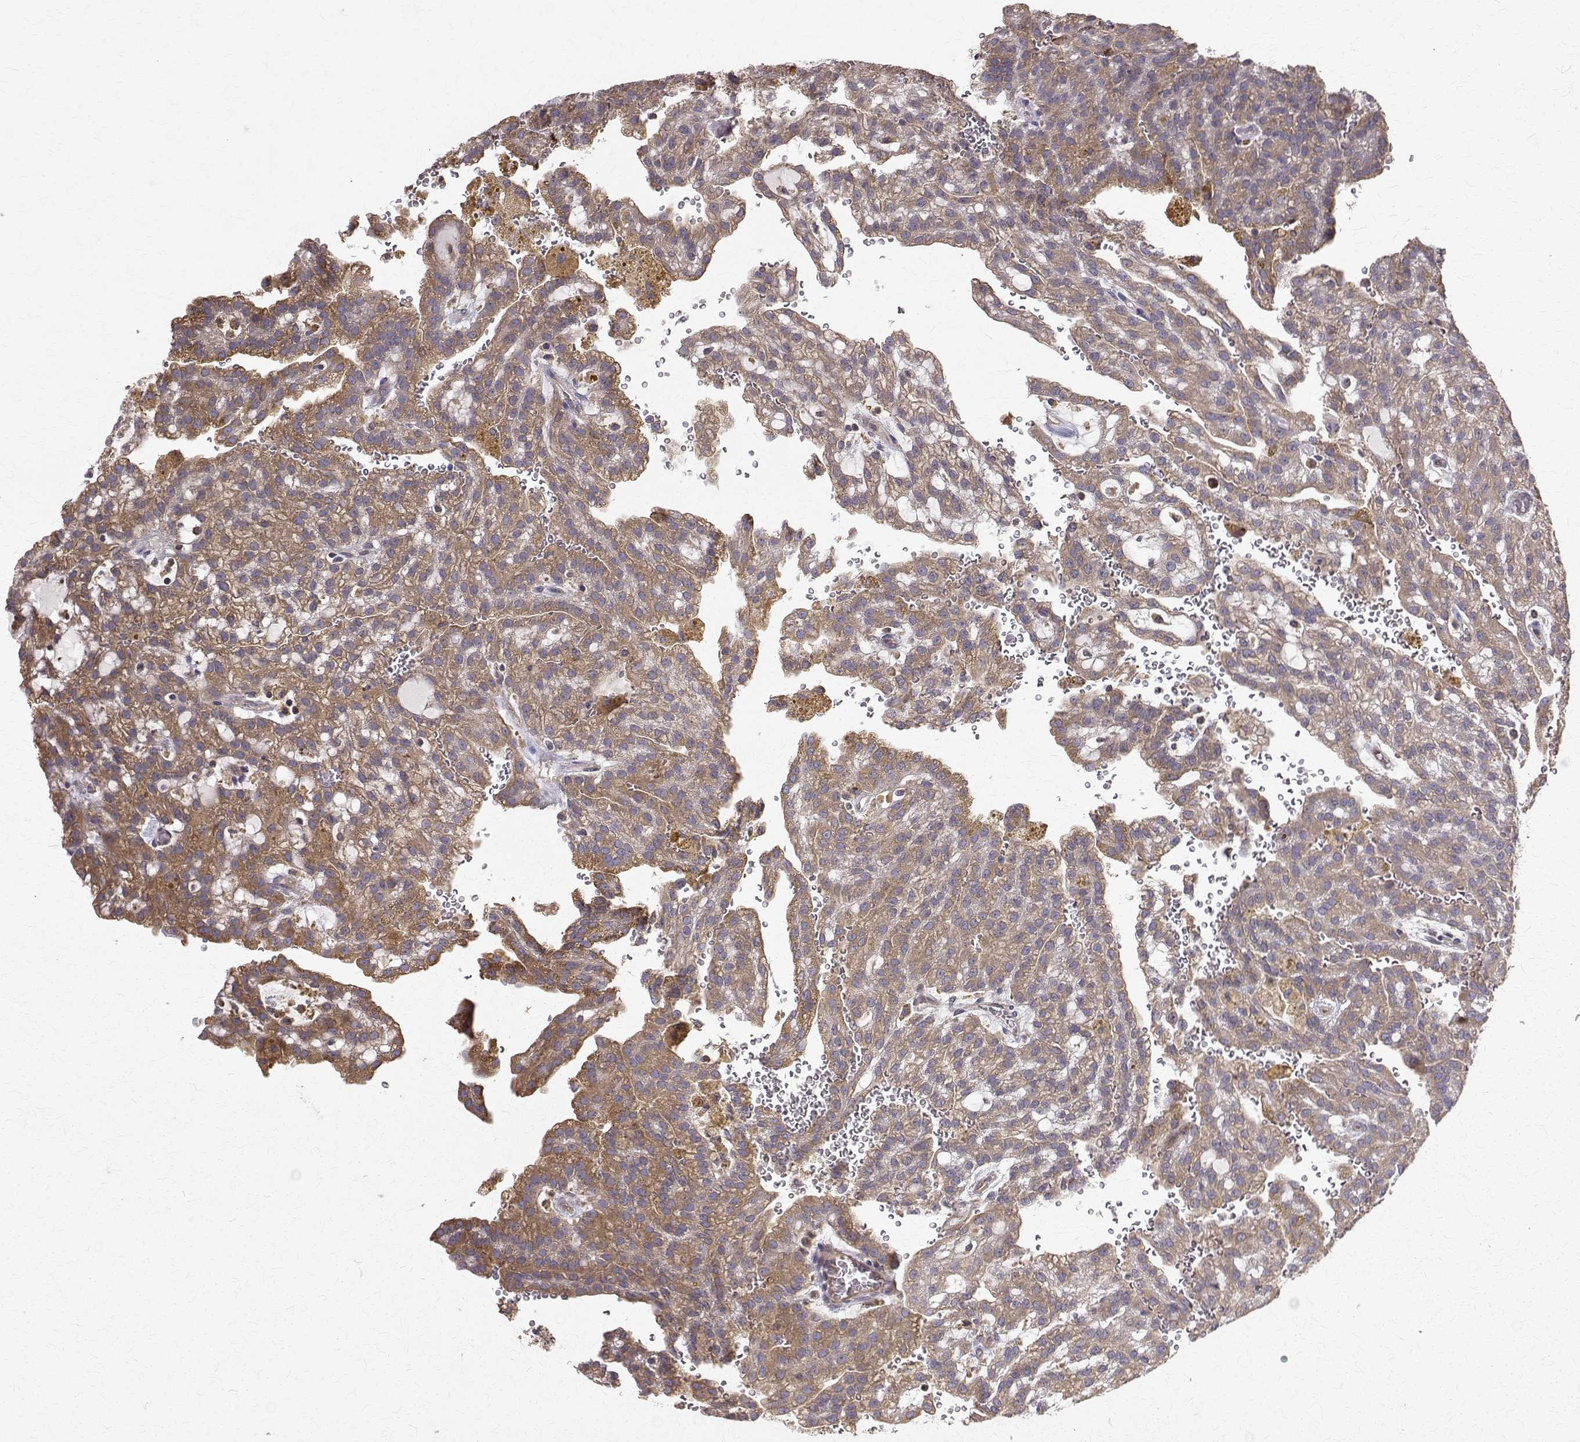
{"staining": {"intensity": "weak", "quantity": ">75%", "location": "cytoplasmic/membranous"}, "tissue": "renal cancer", "cell_type": "Tumor cells", "image_type": "cancer", "snomed": [{"axis": "morphology", "description": "Adenocarcinoma, NOS"}, {"axis": "topography", "description": "Kidney"}], "caption": "An image showing weak cytoplasmic/membranous staining in approximately >75% of tumor cells in adenocarcinoma (renal), as visualized by brown immunohistochemical staining.", "gene": "FARSB", "patient": {"sex": "male", "age": 63}}